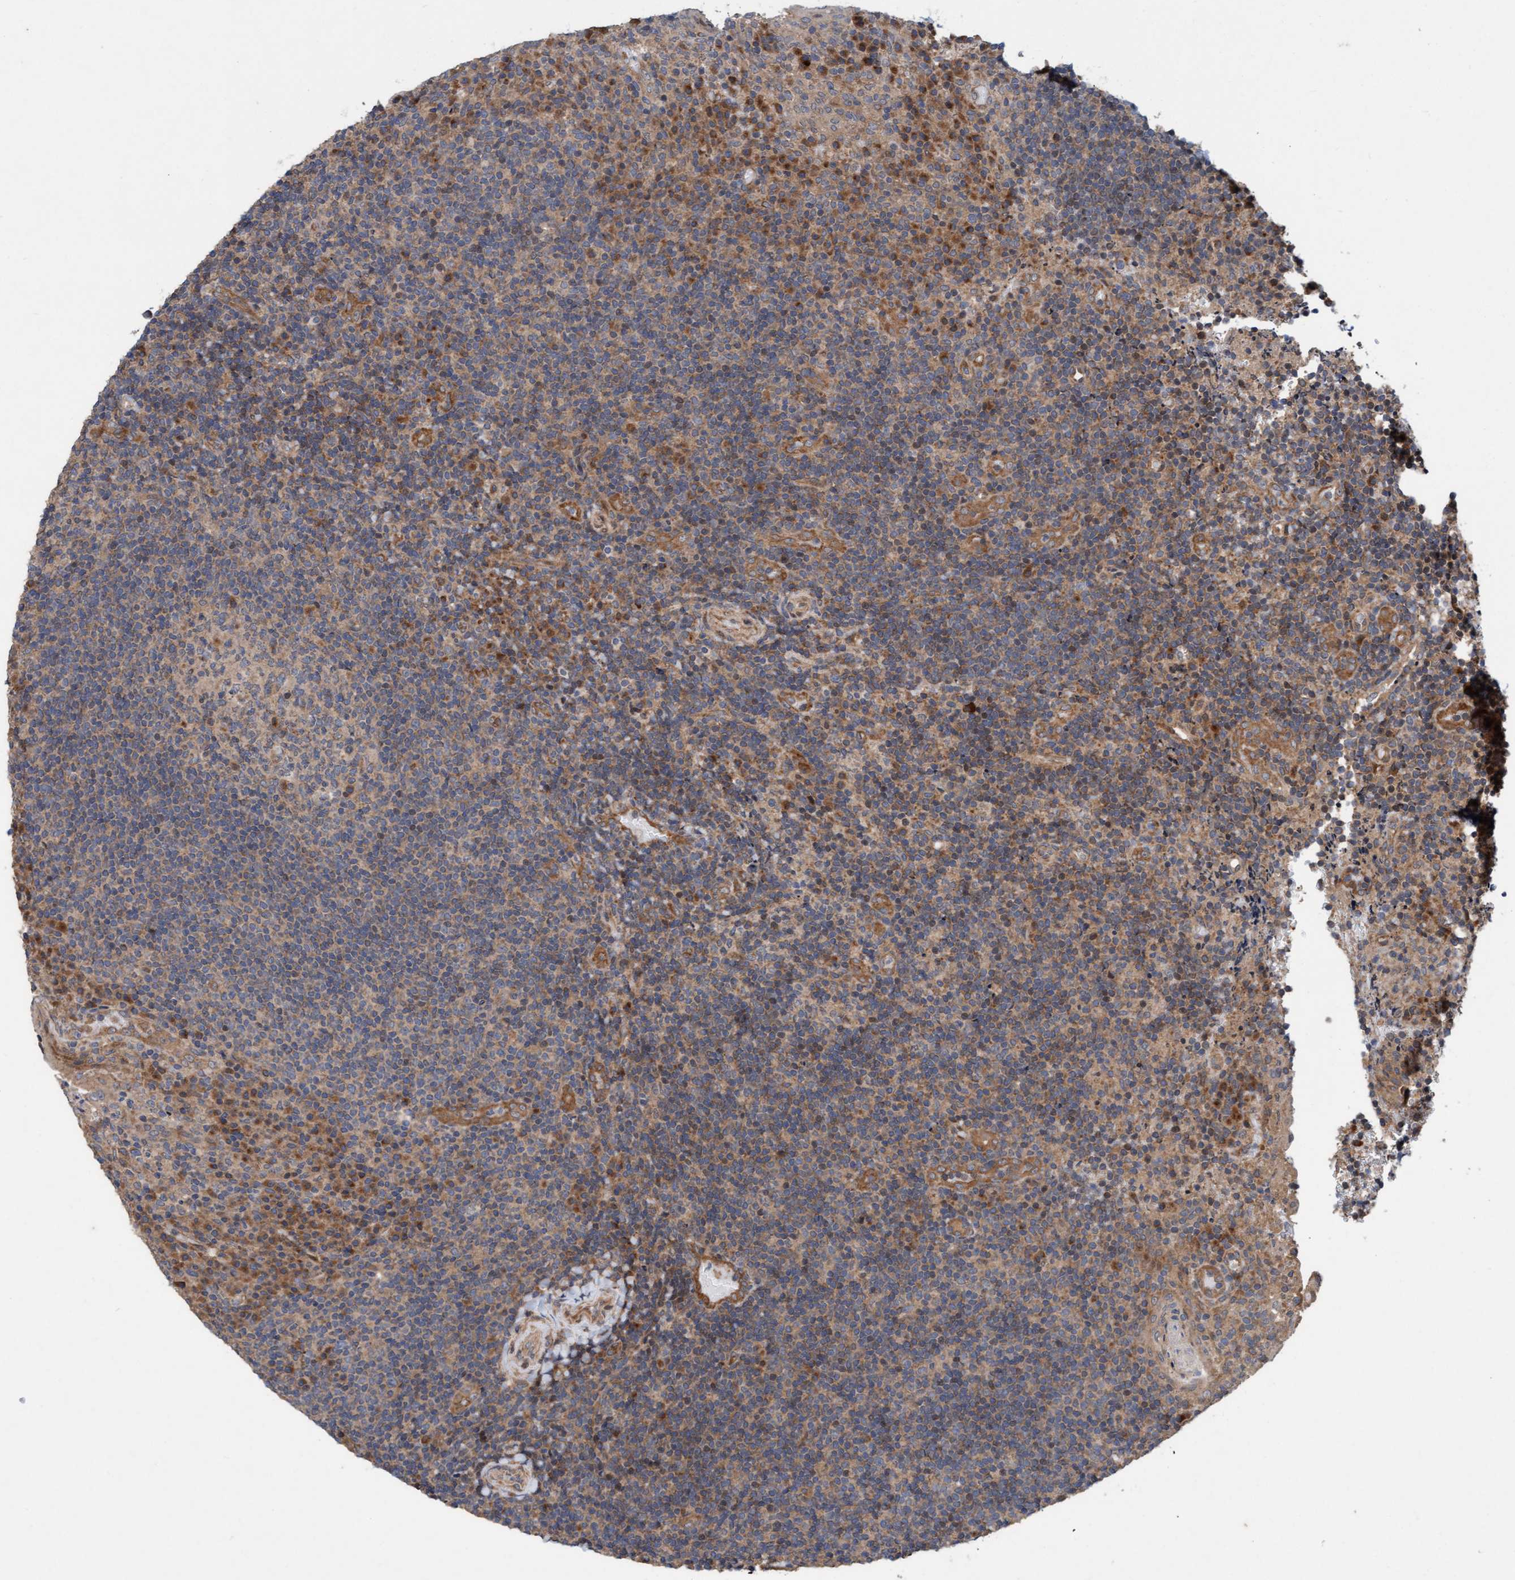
{"staining": {"intensity": "moderate", "quantity": "25%-75%", "location": "cytoplasmic/membranous,nuclear"}, "tissue": "lymphoma", "cell_type": "Tumor cells", "image_type": "cancer", "snomed": [{"axis": "morphology", "description": "Malignant lymphoma, non-Hodgkin's type, High grade"}, {"axis": "topography", "description": "Tonsil"}], "caption": "Lymphoma stained with a protein marker displays moderate staining in tumor cells.", "gene": "MLXIP", "patient": {"sex": "female", "age": 36}}